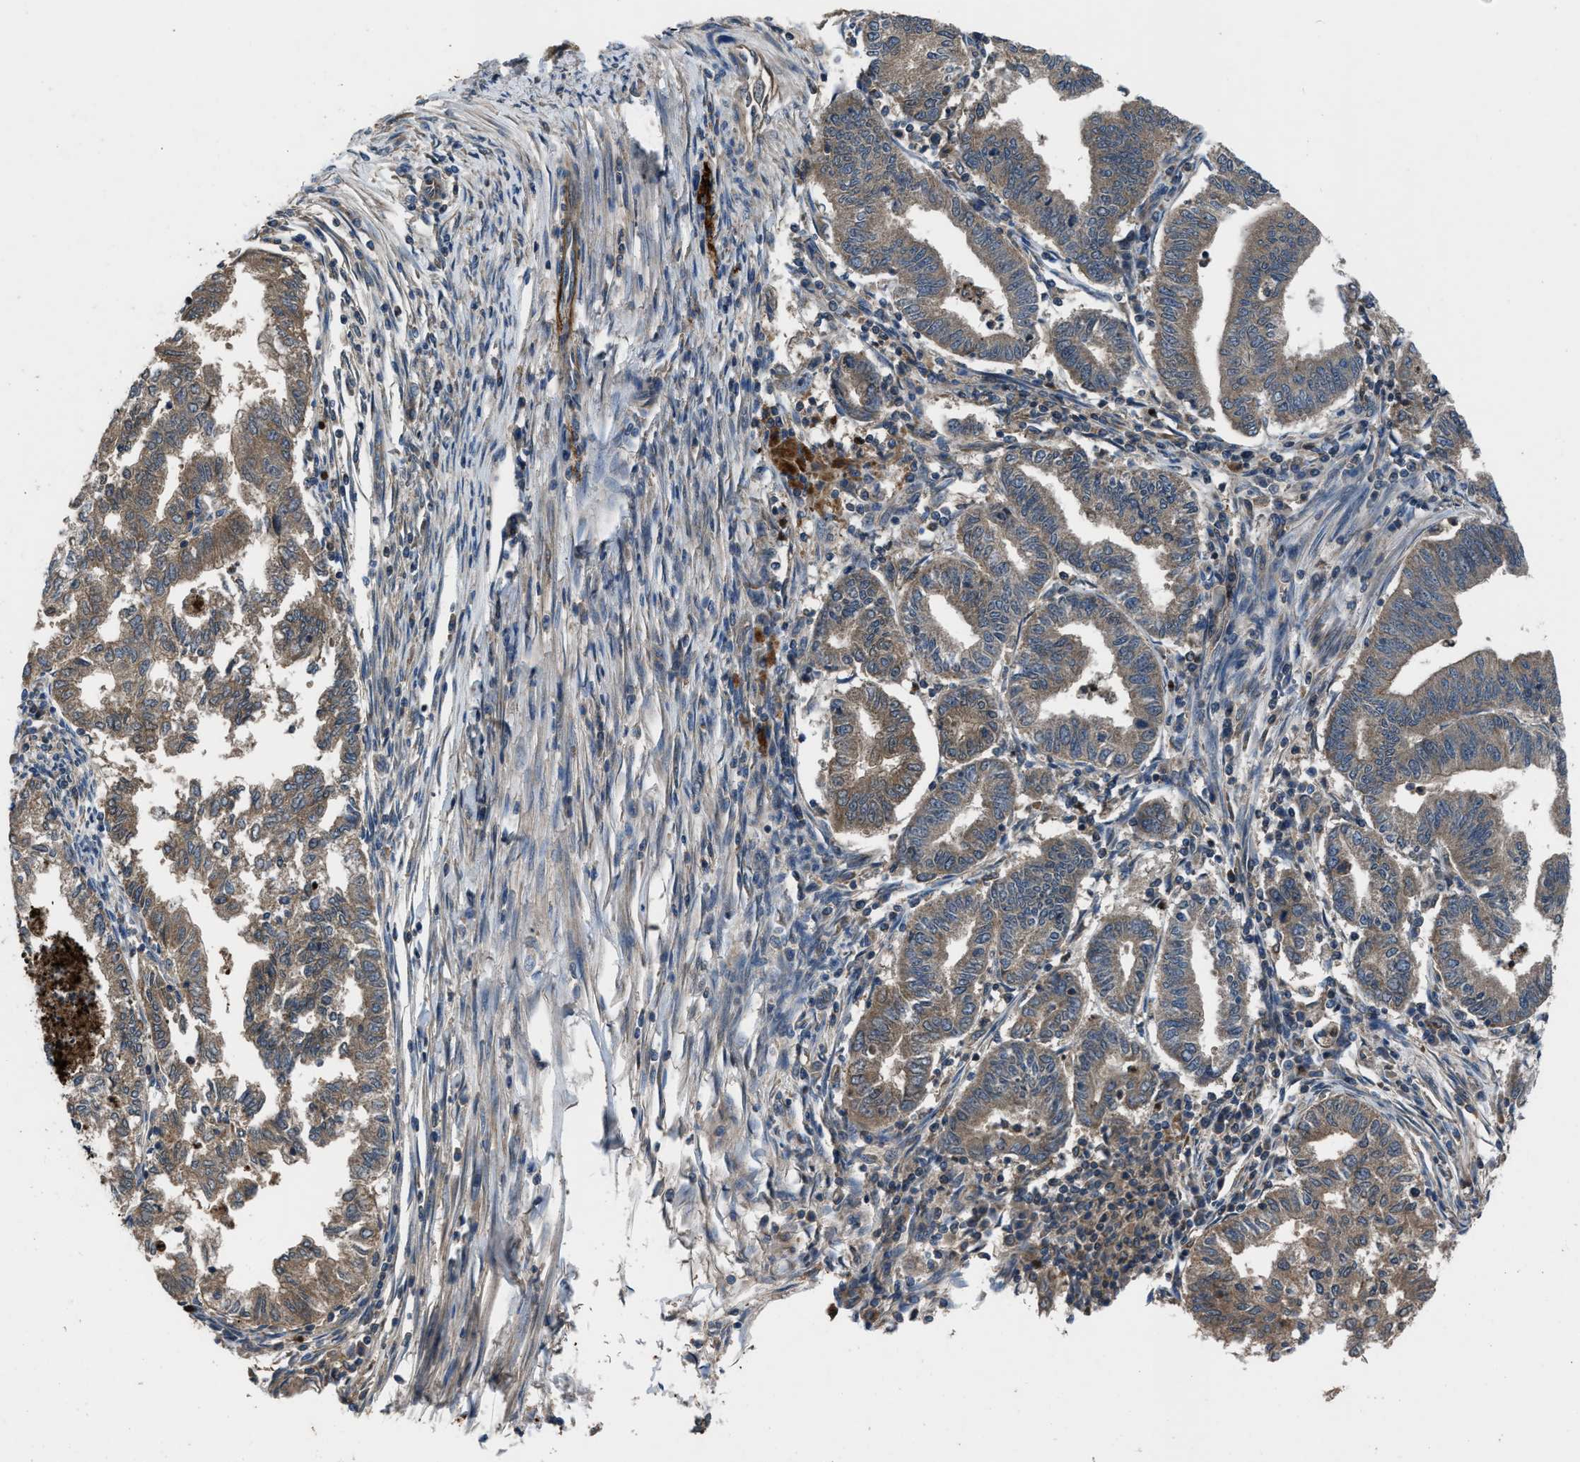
{"staining": {"intensity": "moderate", "quantity": ">75%", "location": "cytoplasmic/membranous"}, "tissue": "endometrial cancer", "cell_type": "Tumor cells", "image_type": "cancer", "snomed": [{"axis": "morphology", "description": "Polyp, NOS"}, {"axis": "morphology", "description": "Adenocarcinoma, NOS"}, {"axis": "morphology", "description": "Adenoma, NOS"}, {"axis": "topography", "description": "Endometrium"}], "caption": "Immunohistochemical staining of human endometrial cancer (polyp) shows medium levels of moderate cytoplasmic/membranous staining in approximately >75% of tumor cells.", "gene": "USP25", "patient": {"sex": "female", "age": 79}}